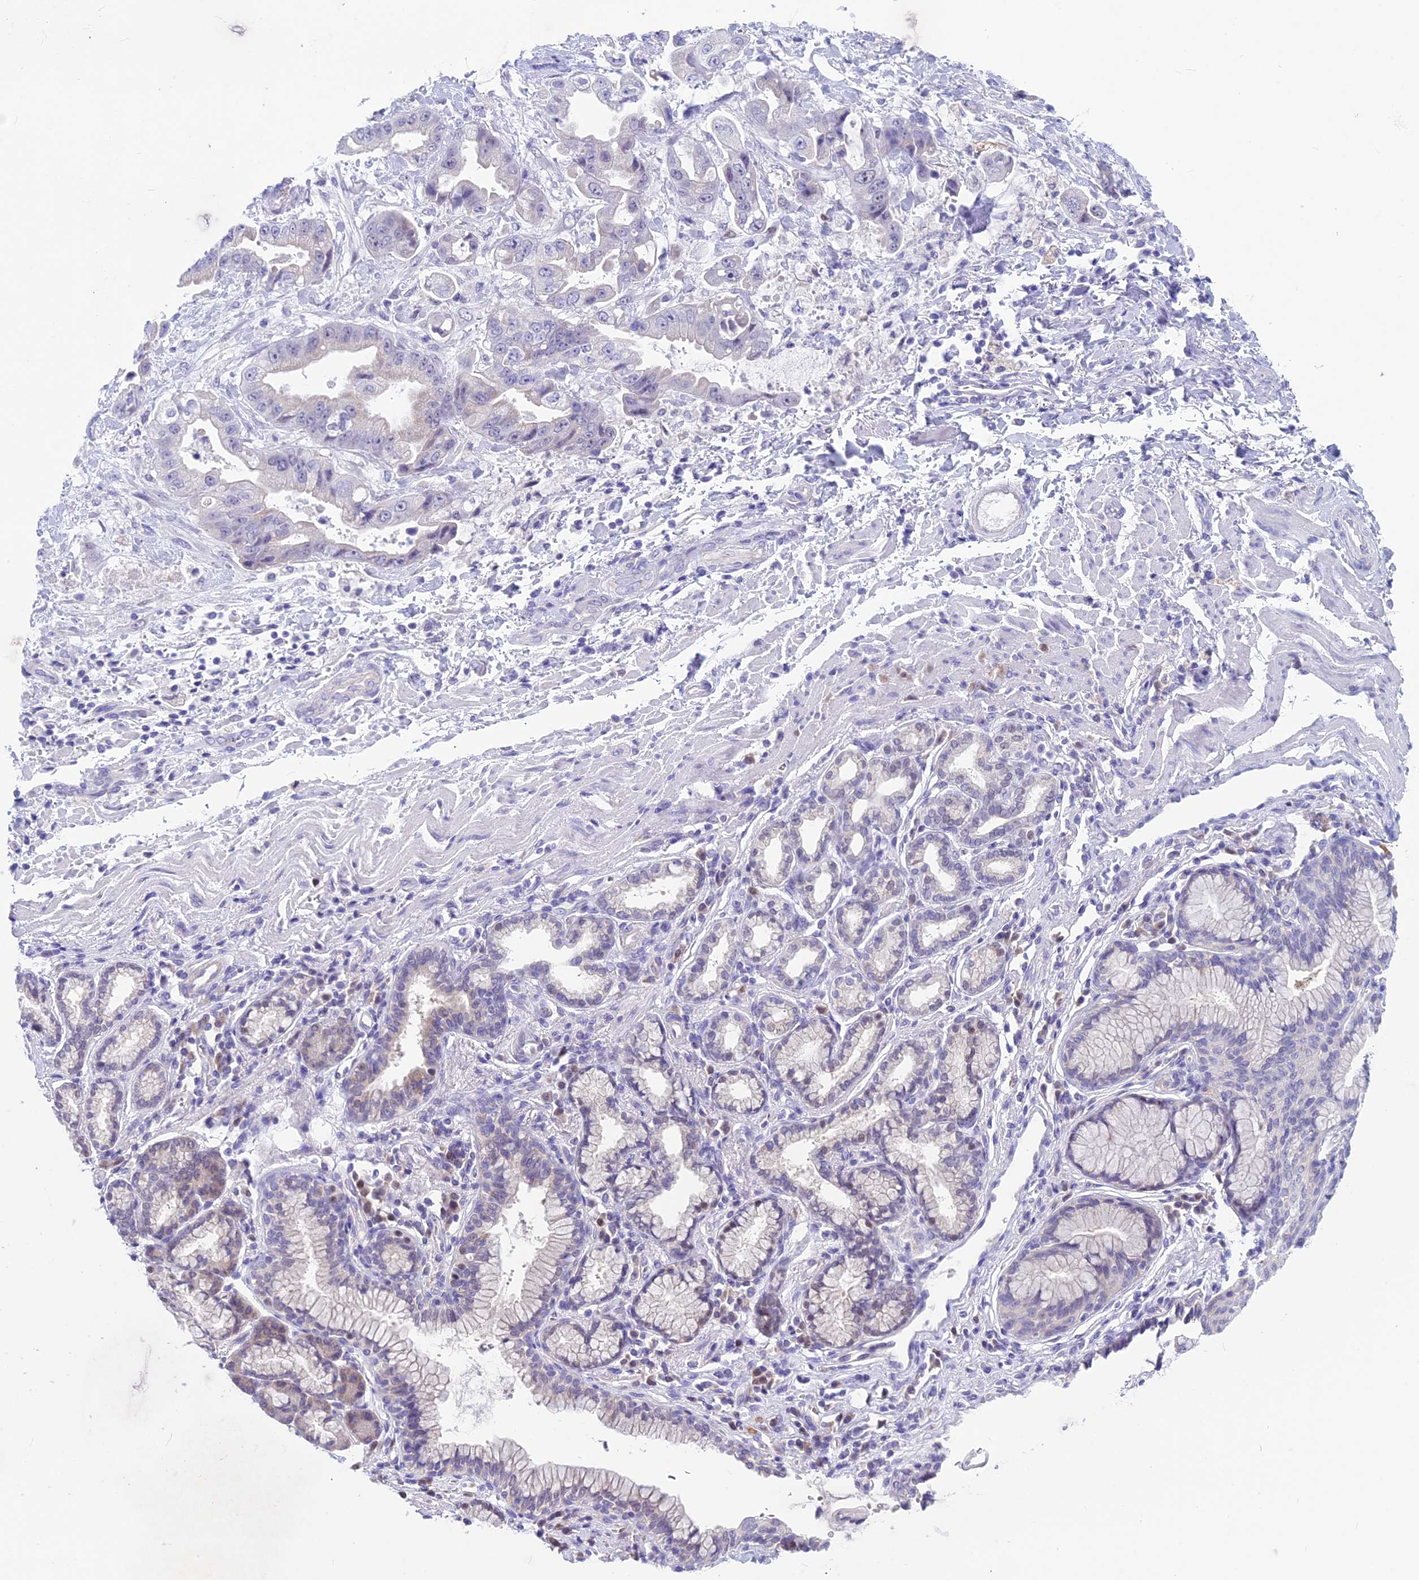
{"staining": {"intensity": "negative", "quantity": "none", "location": "none"}, "tissue": "stomach cancer", "cell_type": "Tumor cells", "image_type": "cancer", "snomed": [{"axis": "morphology", "description": "Adenocarcinoma, NOS"}, {"axis": "topography", "description": "Stomach"}], "caption": "High magnification brightfield microscopy of stomach adenocarcinoma stained with DAB (brown) and counterstained with hematoxylin (blue): tumor cells show no significant staining. The staining is performed using DAB (3,3'-diaminobenzidine) brown chromogen with nuclei counter-stained in using hematoxylin.", "gene": "SNTN", "patient": {"sex": "male", "age": 62}}